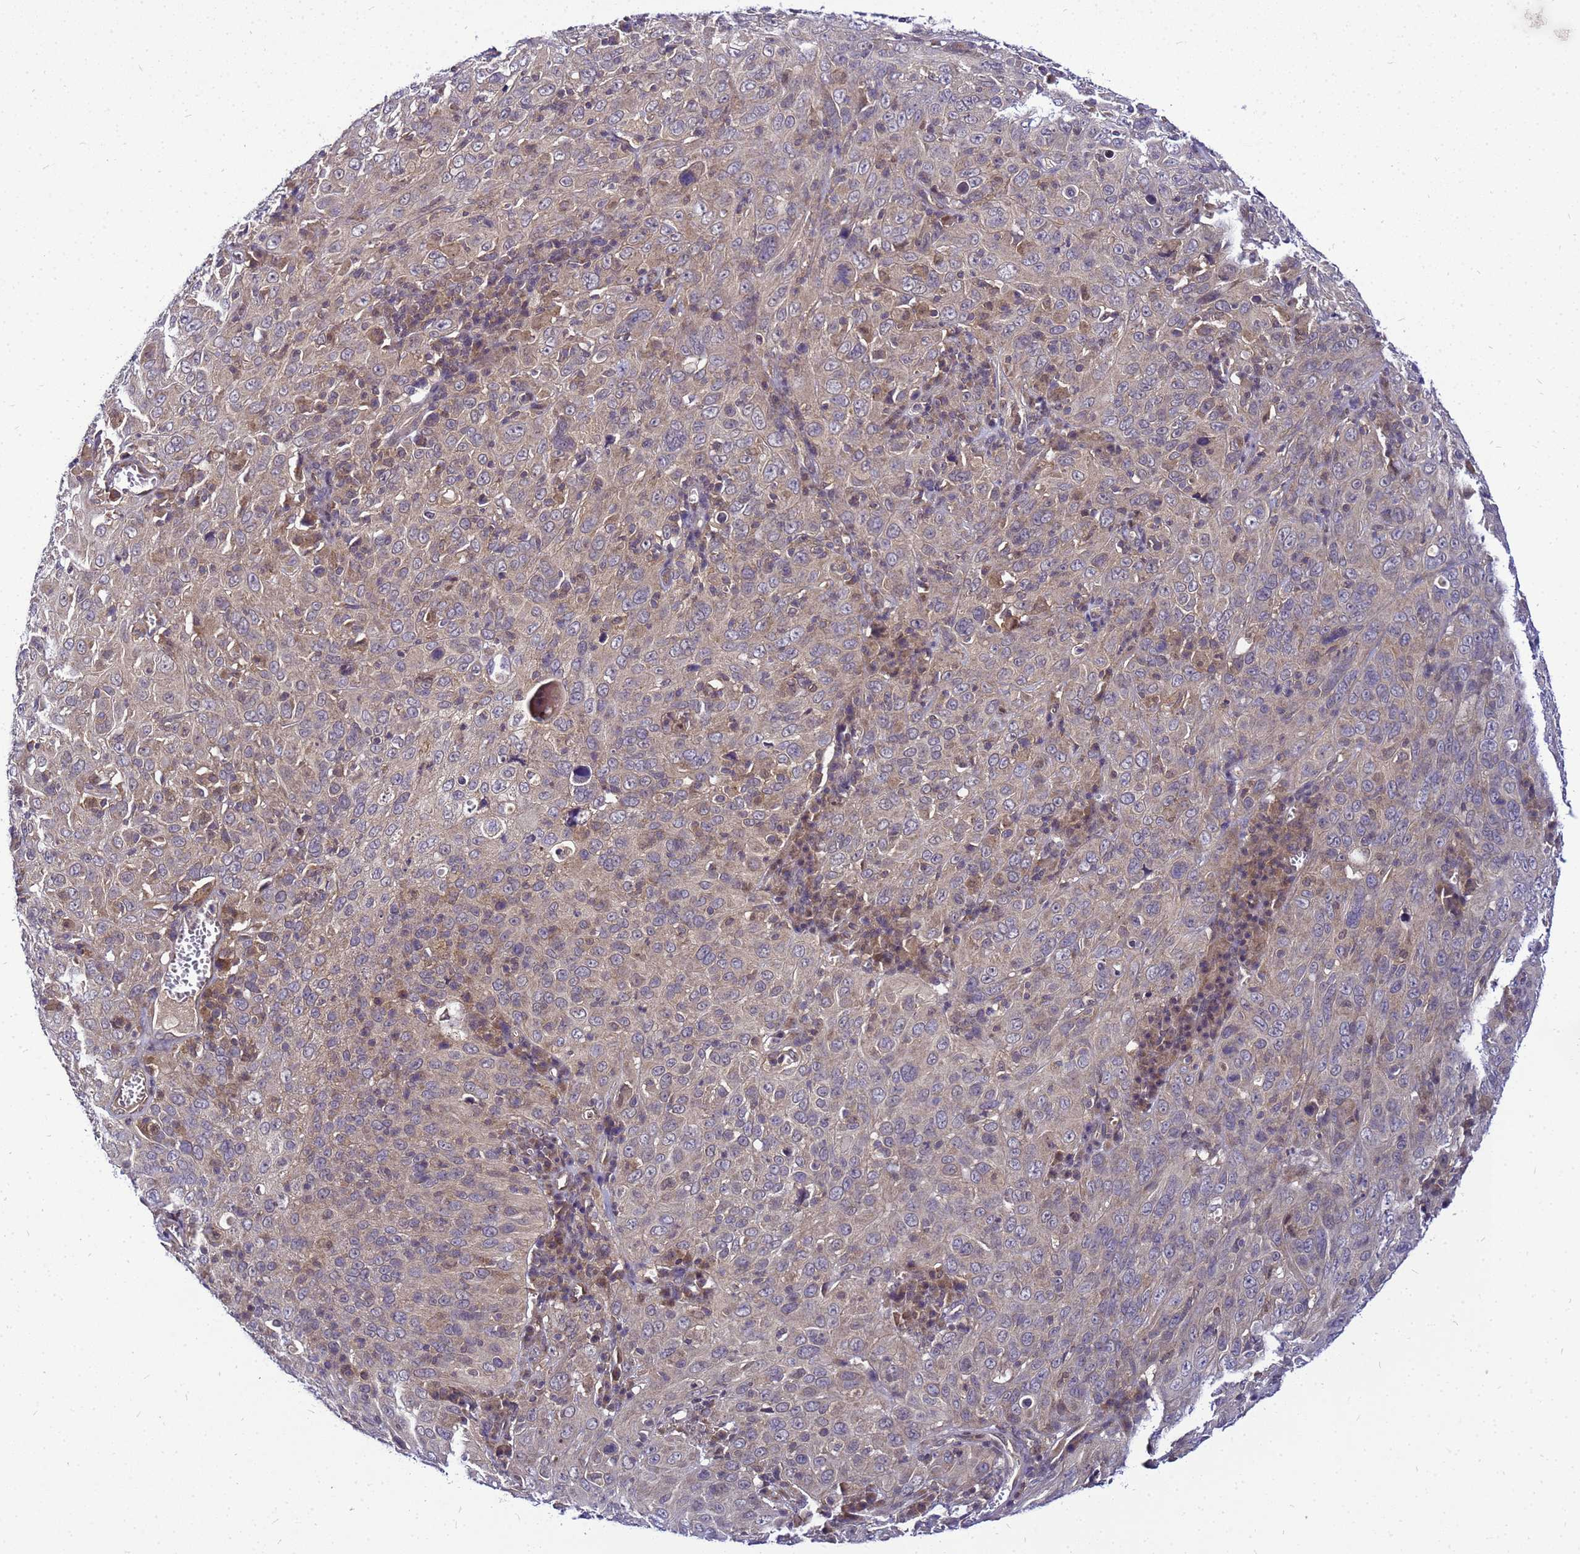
{"staining": {"intensity": "weak", "quantity": "25%-75%", "location": "cytoplasmic/membranous"}, "tissue": "cervical cancer", "cell_type": "Tumor cells", "image_type": "cancer", "snomed": [{"axis": "morphology", "description": "Squamous cell carcinoma, NOS"}, {"axis": "topography", "description": "Cervix"}], "caption": "This micrograph displays immunohistochemistry (IHC) staining of squamous cell carcinoma (cervical), with low weak cytoplasmic/membranous positivity in approximately 25%-75% of tumor cells.", "gene": "SAT1", "patient": {"sex": "female", "age": 46}}